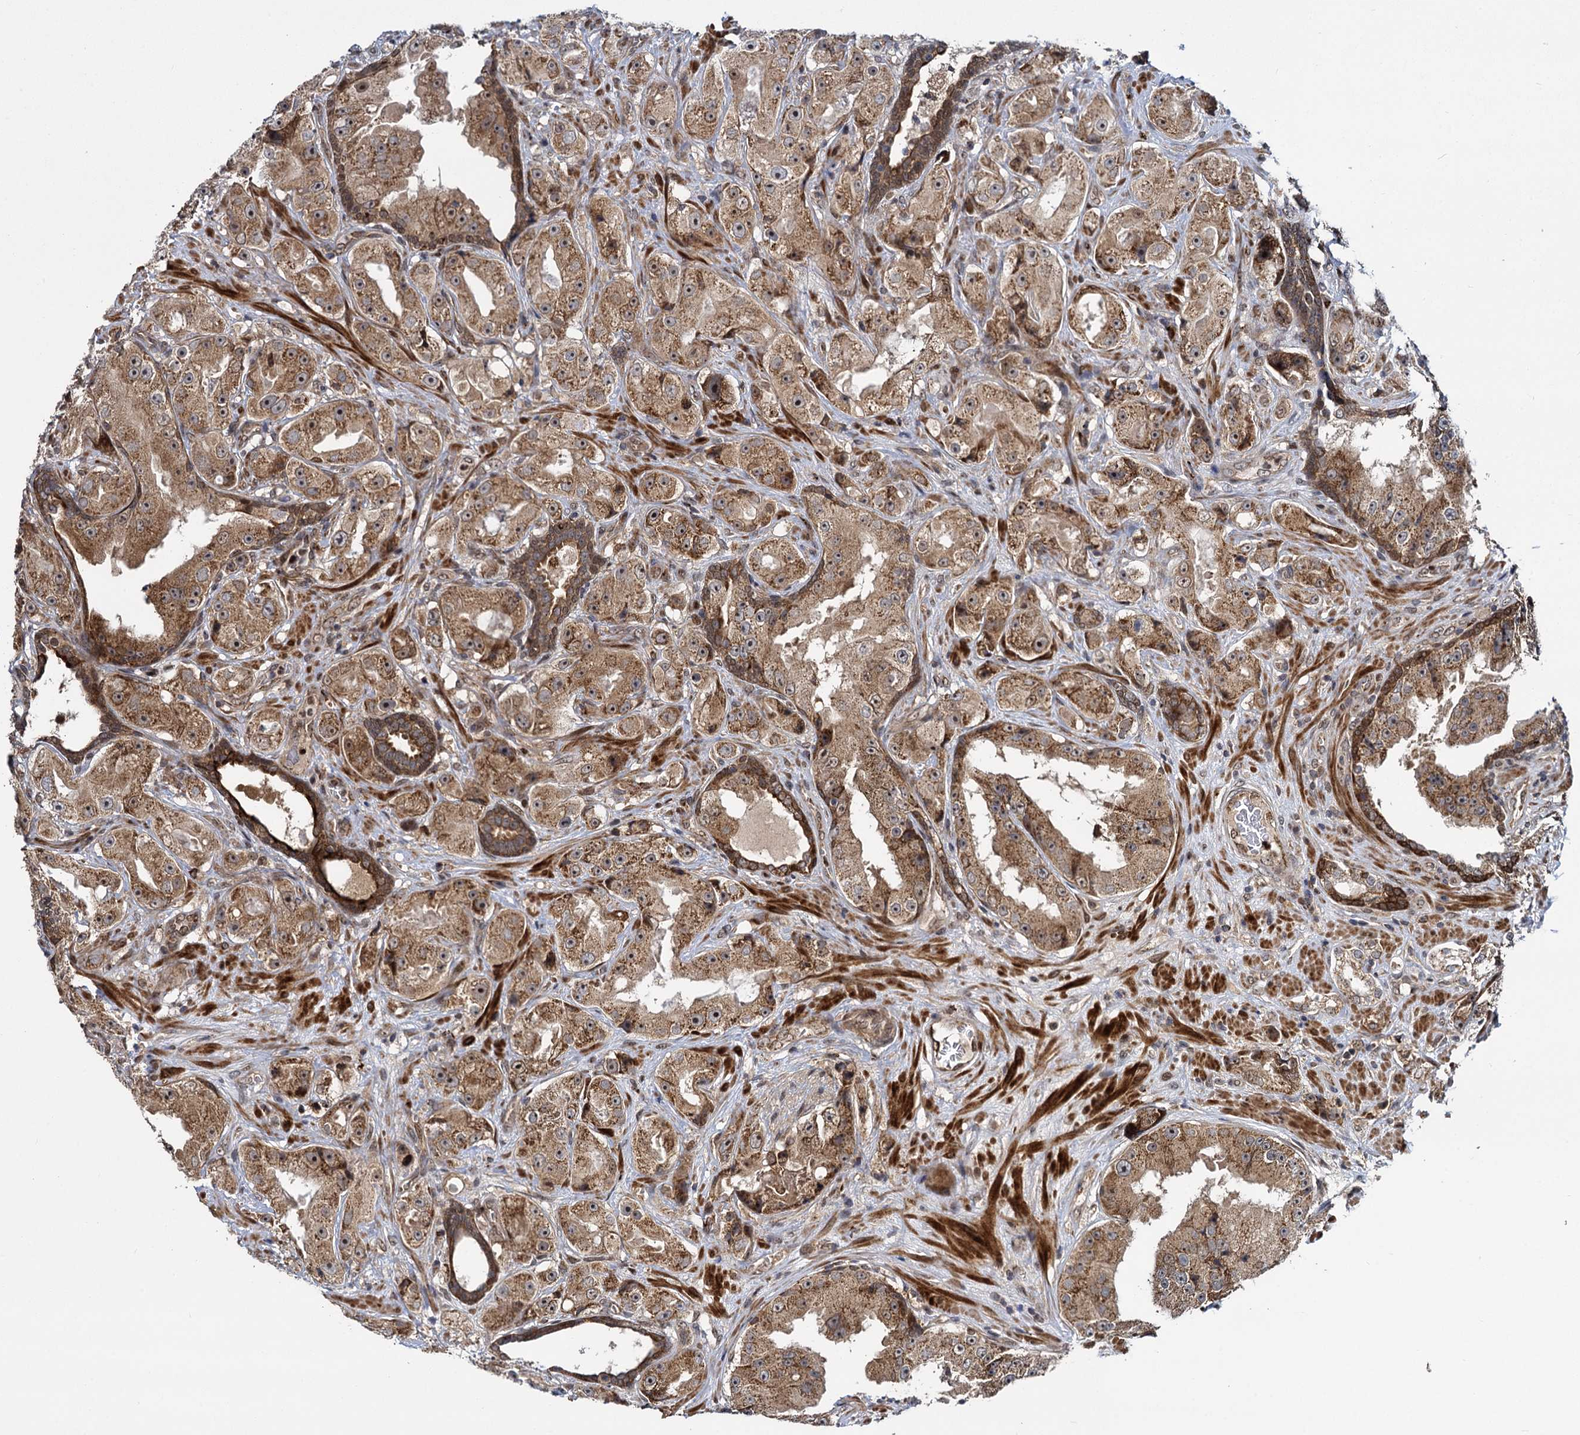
{"staining": {"intensity": "moderate", "quantity": ">75%", "location": "cytoplasmic/membranous"}, "tissue": "prostate cancer", "cell_type": "Tumor cells", "image_type": "cancer", "snomed": [{"axis": "morphology", "description": "Adenocarcinoma, High grade"}, {"axis": "topography", "description": "Prostate"}], "caption": "A photomicrograph of prostate adenocarcinoma (high-grade) stained for a protein shows moderate cytoplasmic/membranous brown staining in tumor cells. The protein is stained brown, and the nuclei are stained in blue (DAB (3,3'-diaminobenzidine) IHC with brightfield microscopy, high magnification).", "gene": "GAL3ST4", "patient": {"sex": "male", "age": 73}}